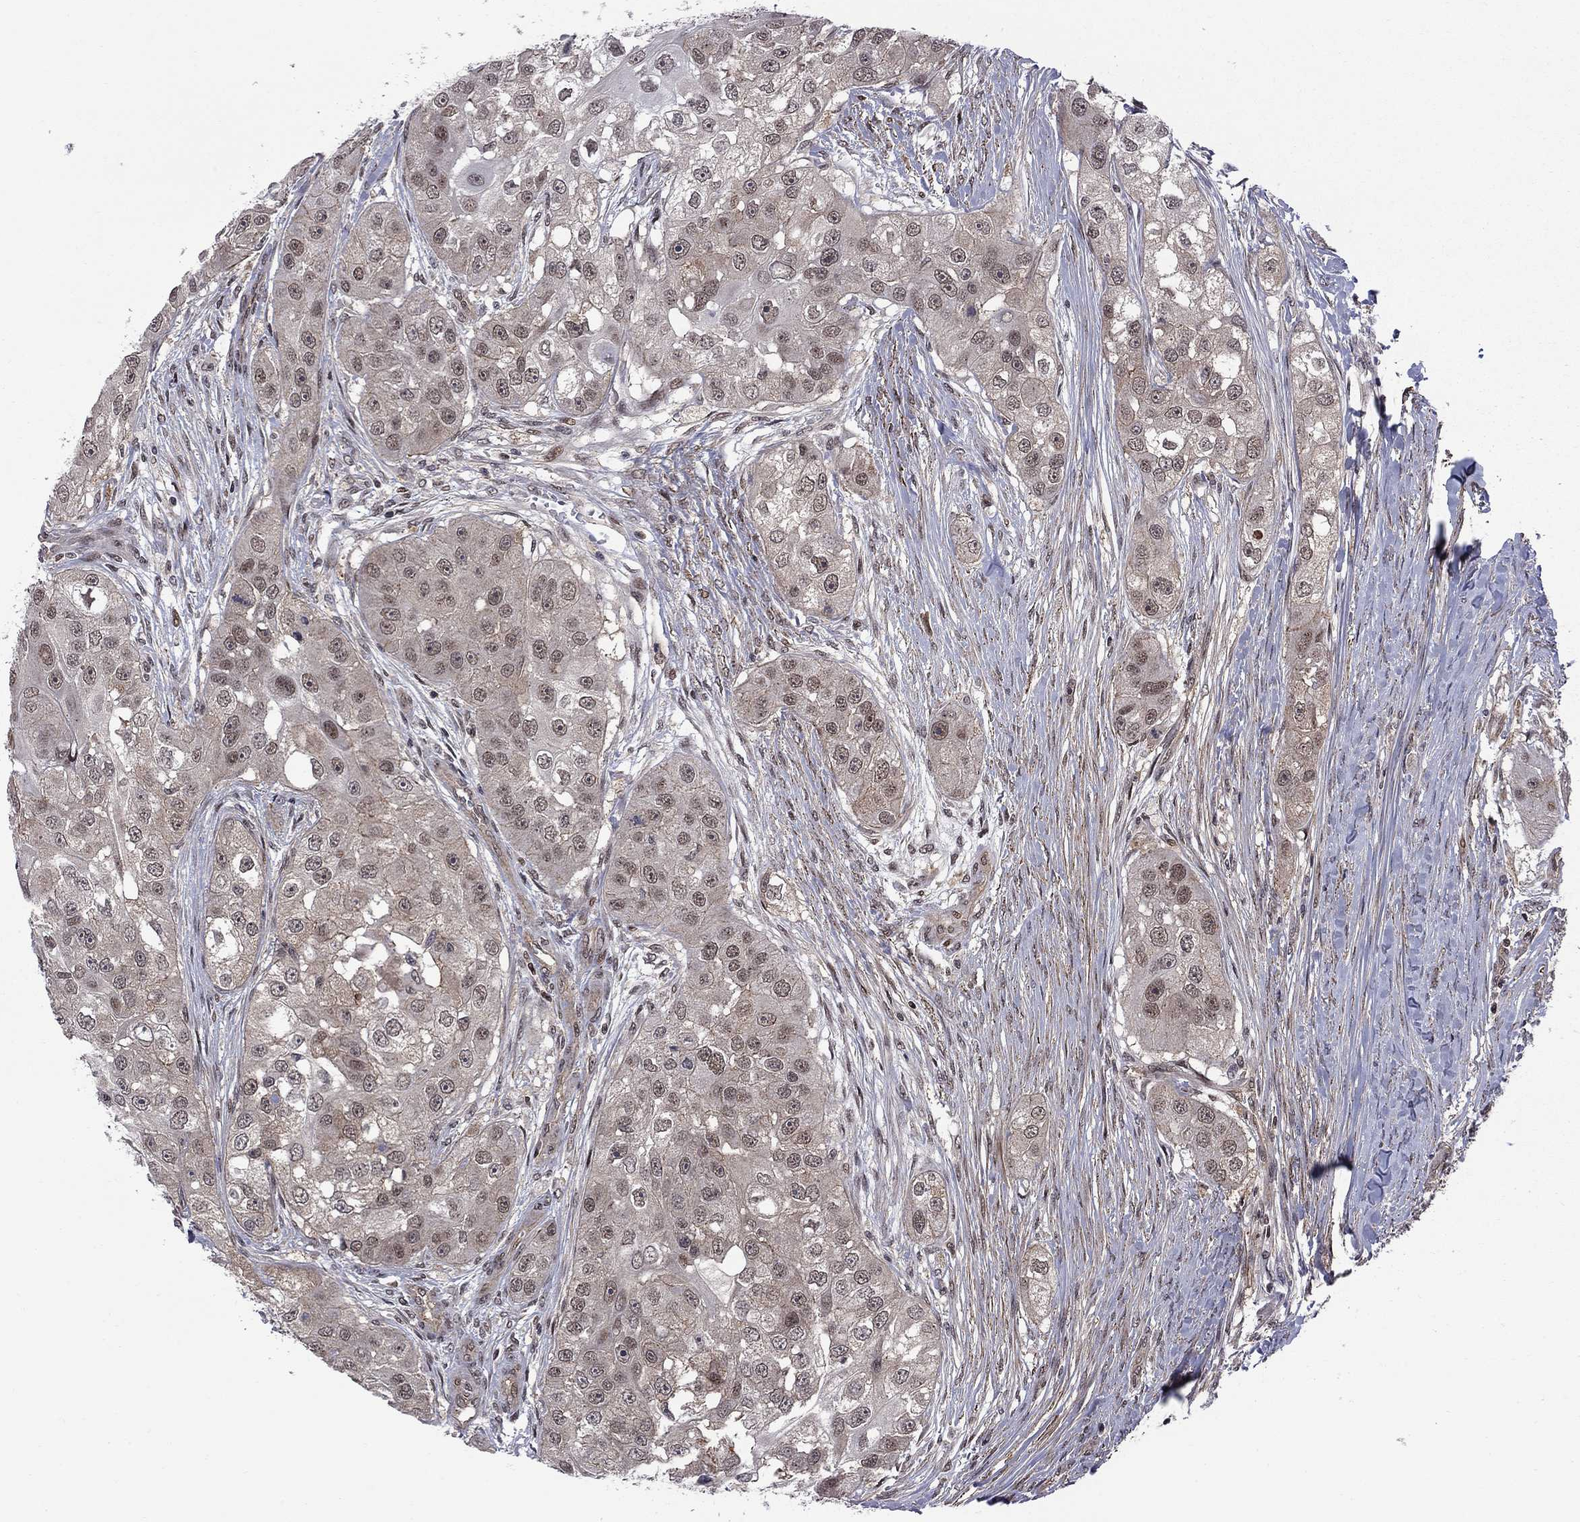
{"staining": {"intensity": "moderate", "quantity": "25%-75%", "location": "nuclear"}, "tissue": "head and neck cancer", "cell_type": "Tumor cells", "image_type": "cancer", "snomed": [{"axis": "morphology", "description": "Normal tissue, NOS"}, {"axis": "morphology", "description": "Squamous cell carcinoma, NOS"}, {"axis": "topography", "description": "Skeletal muscle"}, {"axis": "topography", "description": "Head-Neck"}], "caption": "This is an image of IHC staining of head and neck squamous cell carcinoma, which shows moderate positivity in the nuclear of tumor cells.", "gene": "BRF1", "patient": {"sex": "male", "age": 51}}